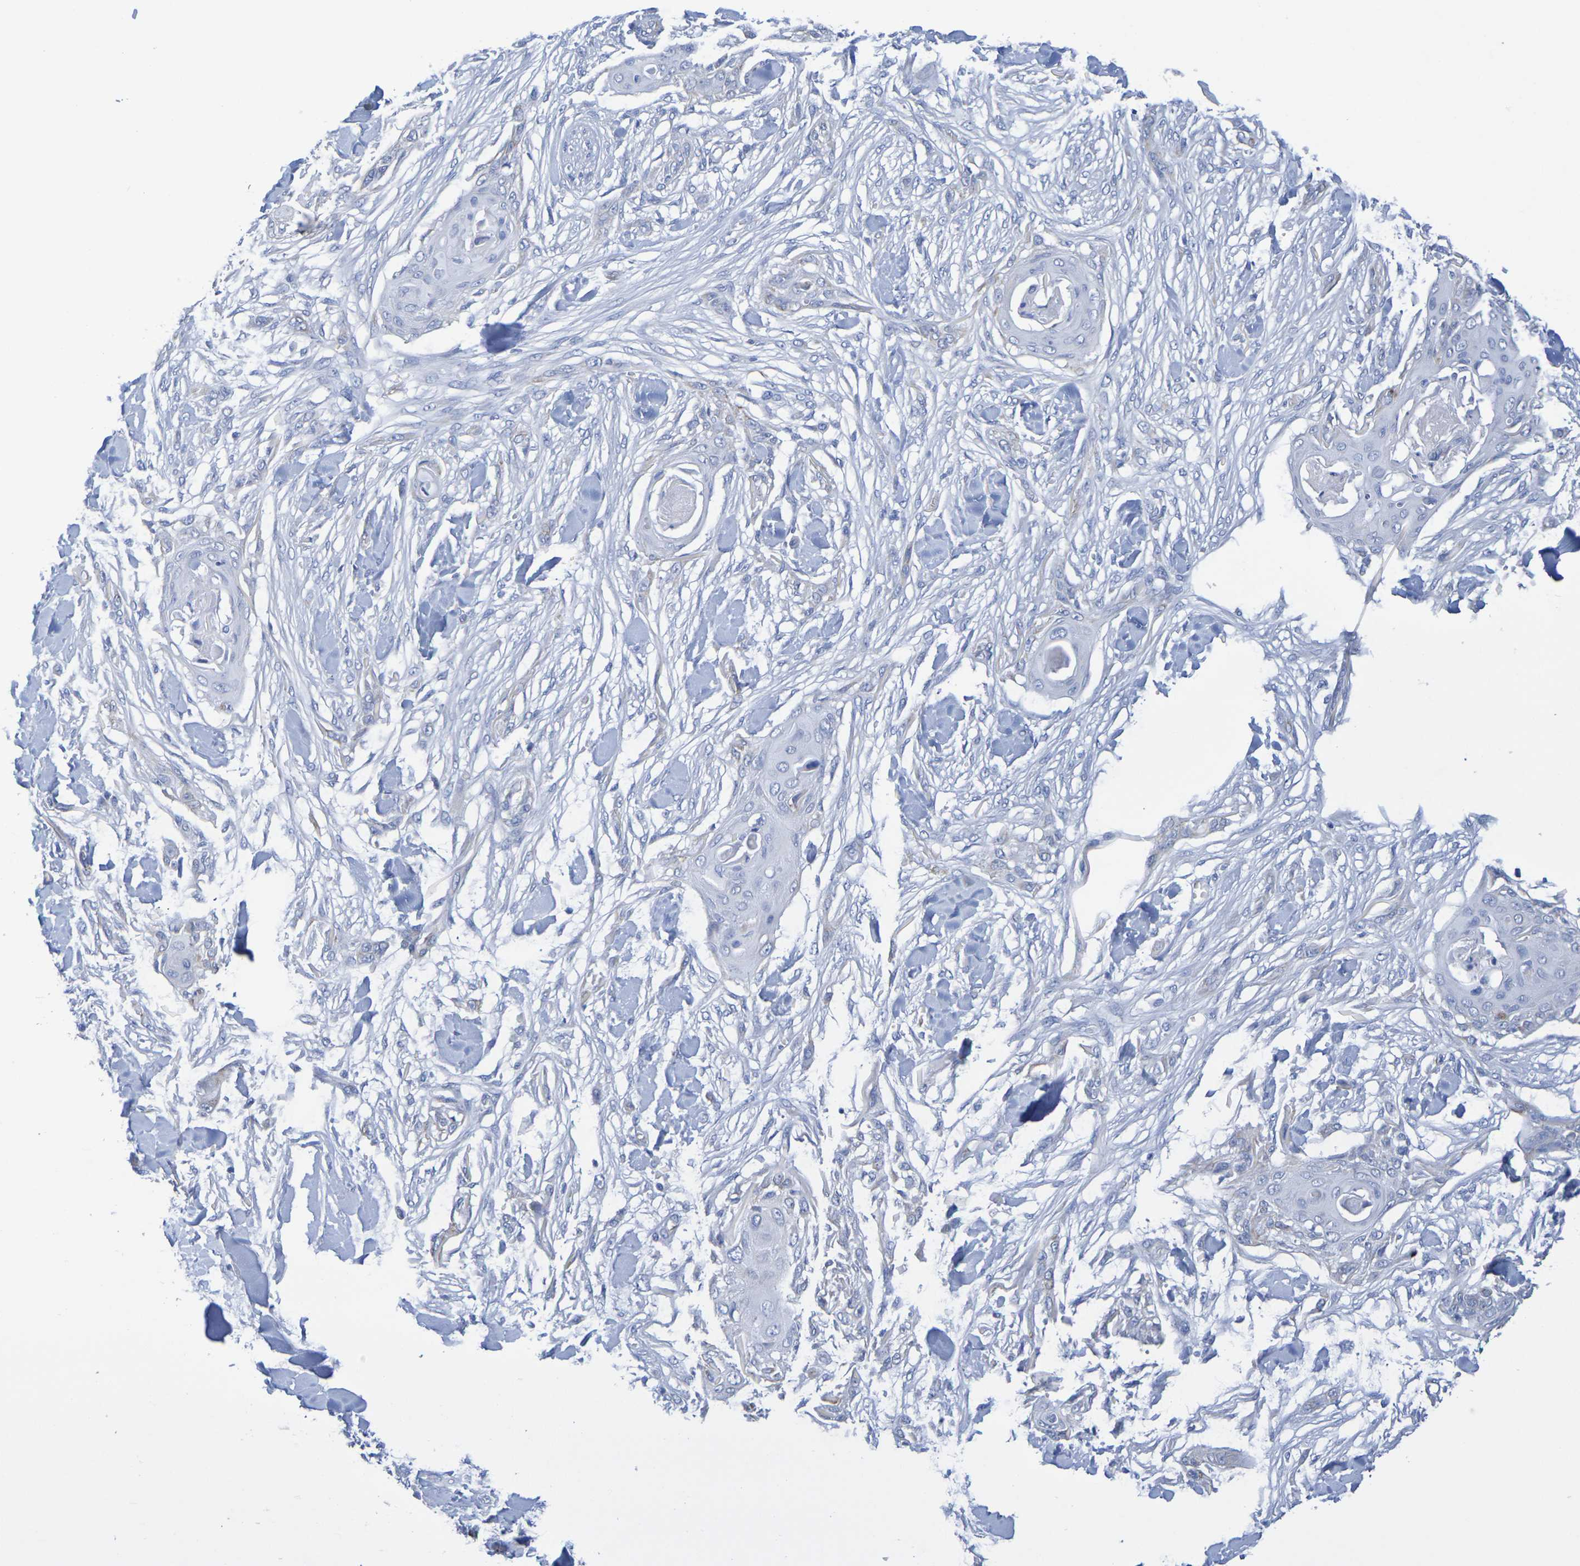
{"staining": {"intensity": "negative", "quantity": "none", "location": "none"}, "tissue": "skin cancer", "cell_type": "Tumor cells", "image_type": "cancer", "snomed": [{"axis": "morphology", "description": "Squamous cell carcinoma, NOS"}, {"axis": "topography", "description": "Skin"}], "caption": "Immunohistochemical staining of skin squamous cell carcinoma displays no significant expression in tumor cells.", "gene": "TMCC3", "patient": {"sex": "female", "age": 59}}